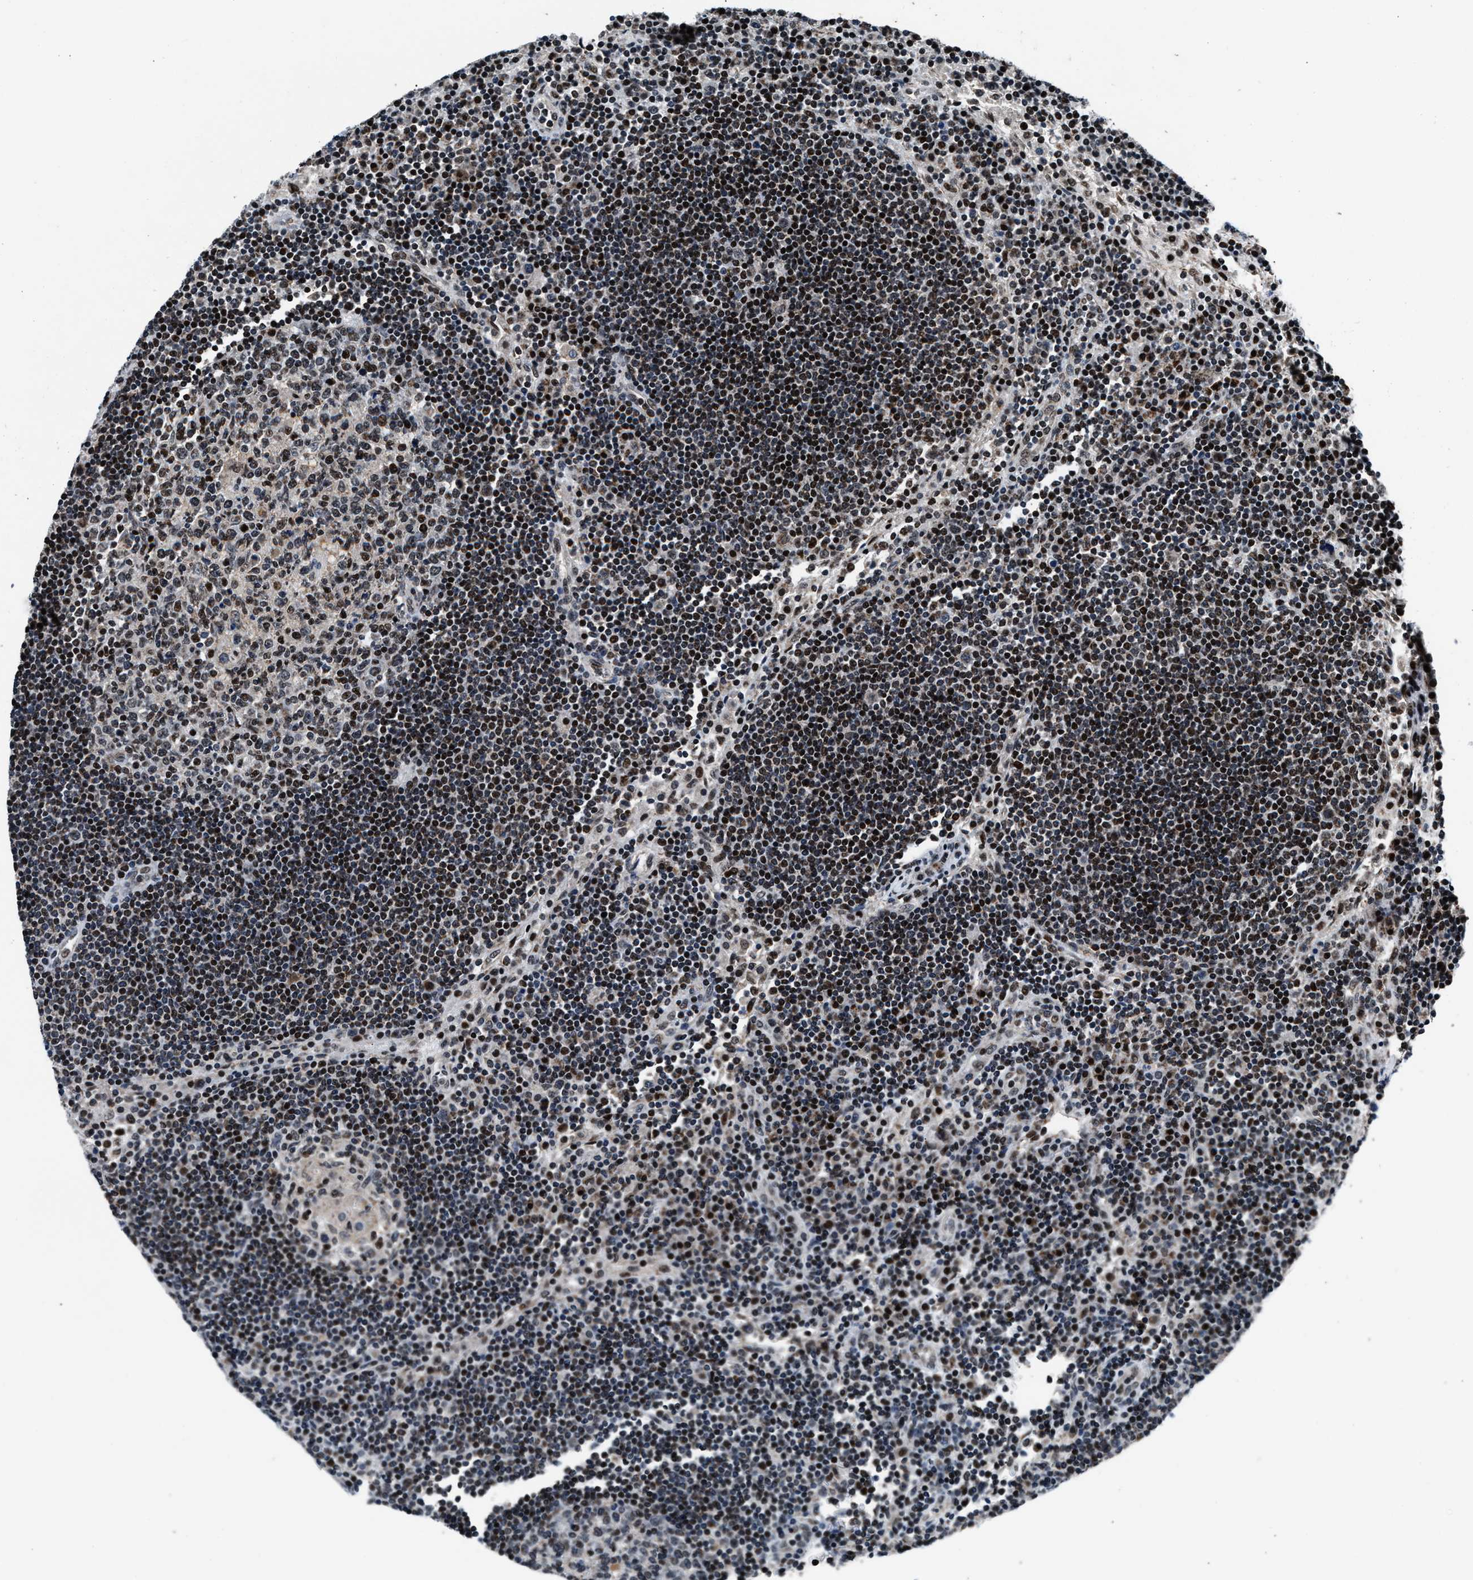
{"staining": {"intensity": "moderate", "quantity": ">75%", "location": "nuclear"}, "tissue": "lymph node", "cell_type": "Germinal center cells", "image_type": "normal", "snomed": [{"axis": "morphology", "description": "Normal tissue, NOS"}, {"axis": "topography", "description": "Lymph node"}], "caption": "Moderate nuclear expression is appreciated in about >75% of germinal center cells in normal lymph node. (DAB (3,3'-diaminobenzidine) IHC with brightfield microscopy, high magnification).", "gene": "PRRC2B", "patient": {"sex": "female", "age": 53}}